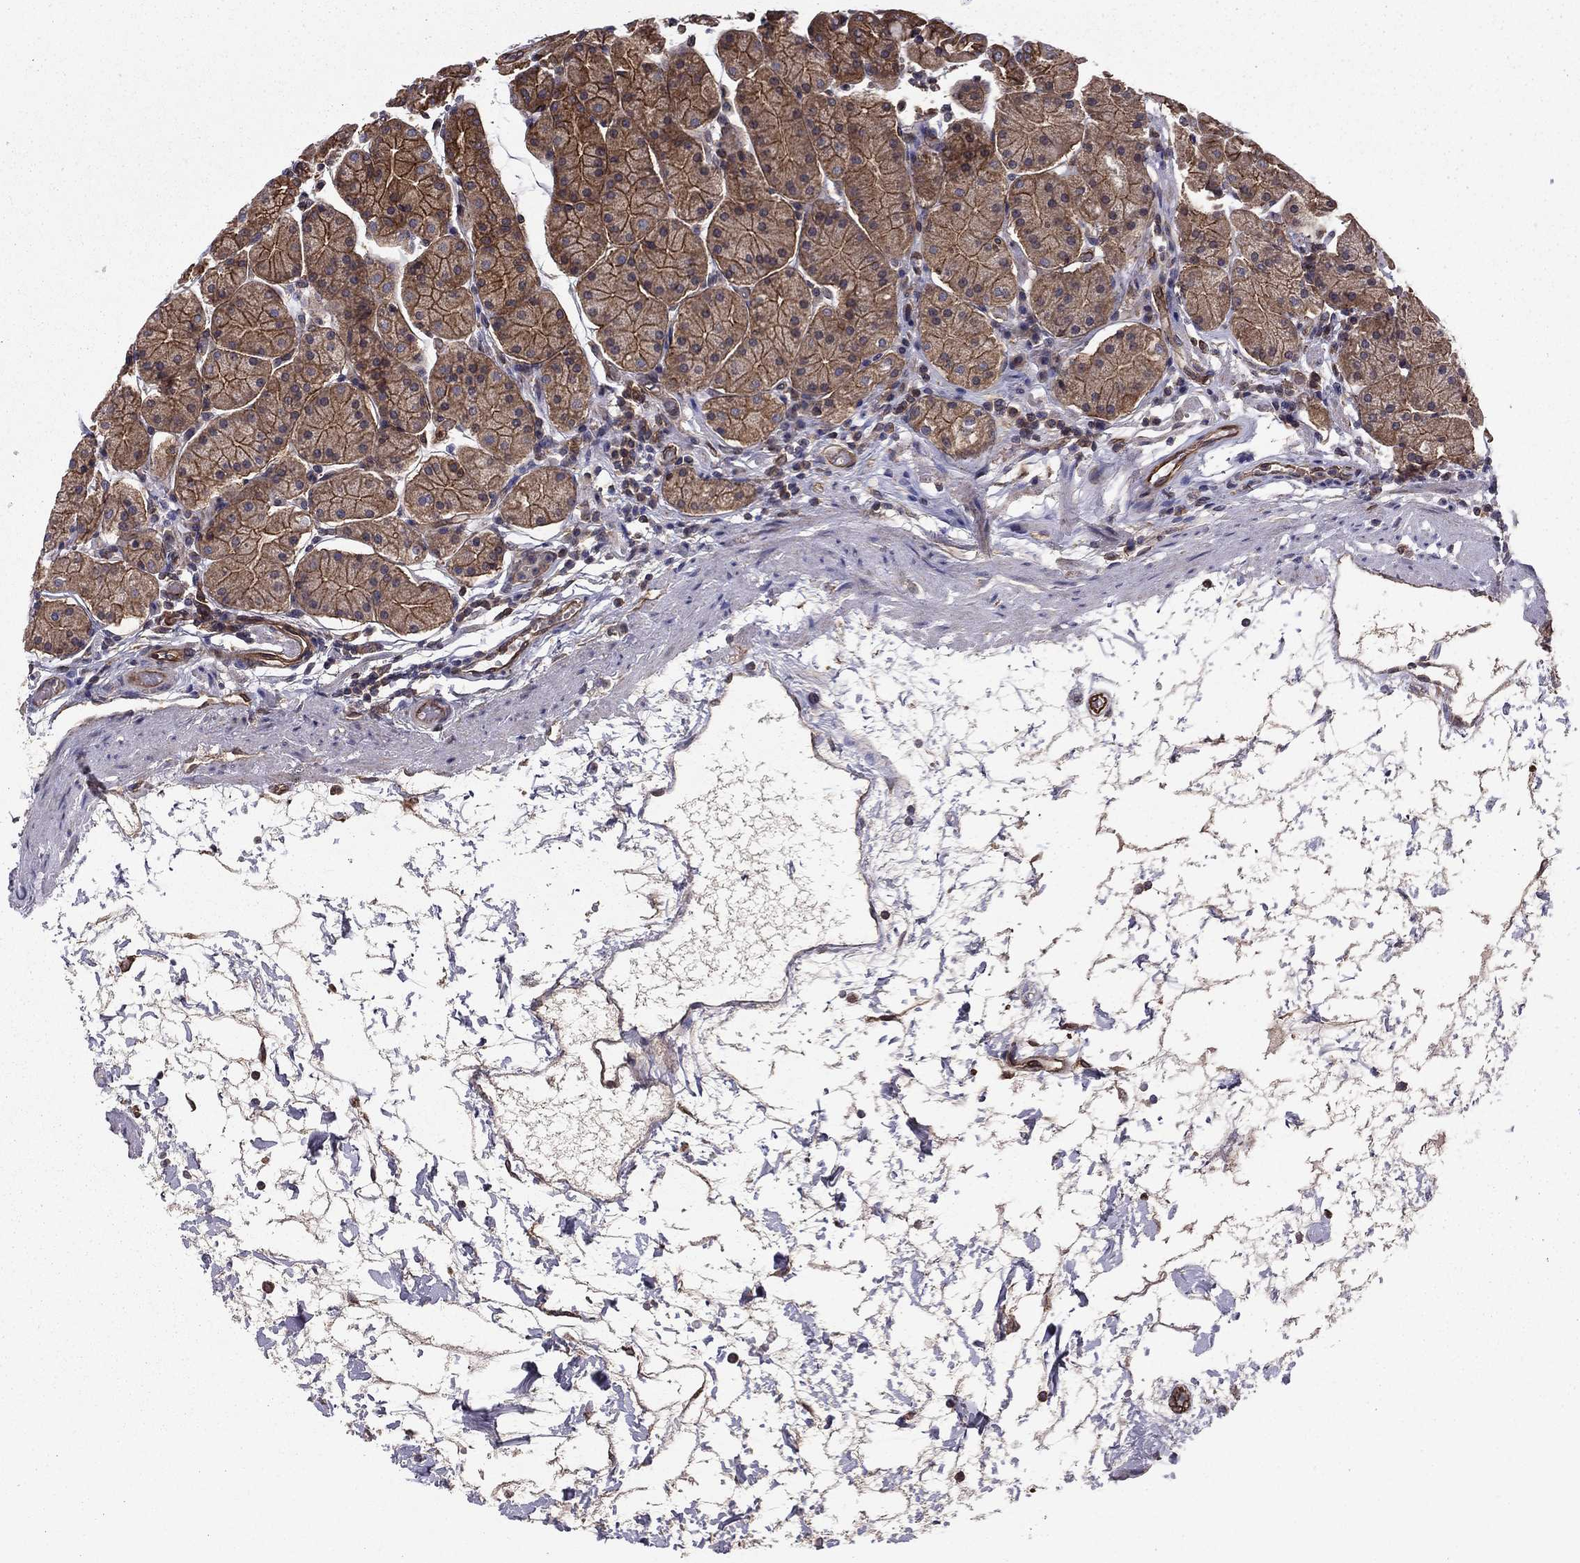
{"staining": {"intensity": "strong", "quantity": "25%-75%", "location": "cytoplasmic/membranous"}, "tissue": "stomach", "cell_type": "Glandular cells", "image_type": "normal", "snomed": [{"axis": "morphology", "description": "Normal tissue, NOS"}, {"axis": "topography", "description": "Stomach"}], "caption": "High-power microscopy captured an immunohistochemistry (IHC) histopathology image of unremarkable stomach, revealing strong cytoplasmic/membranous positivity in about 25%-75% of glandular cells.", "gene": "SHMT1", "patient": {"sex": "male", "age": 54}}